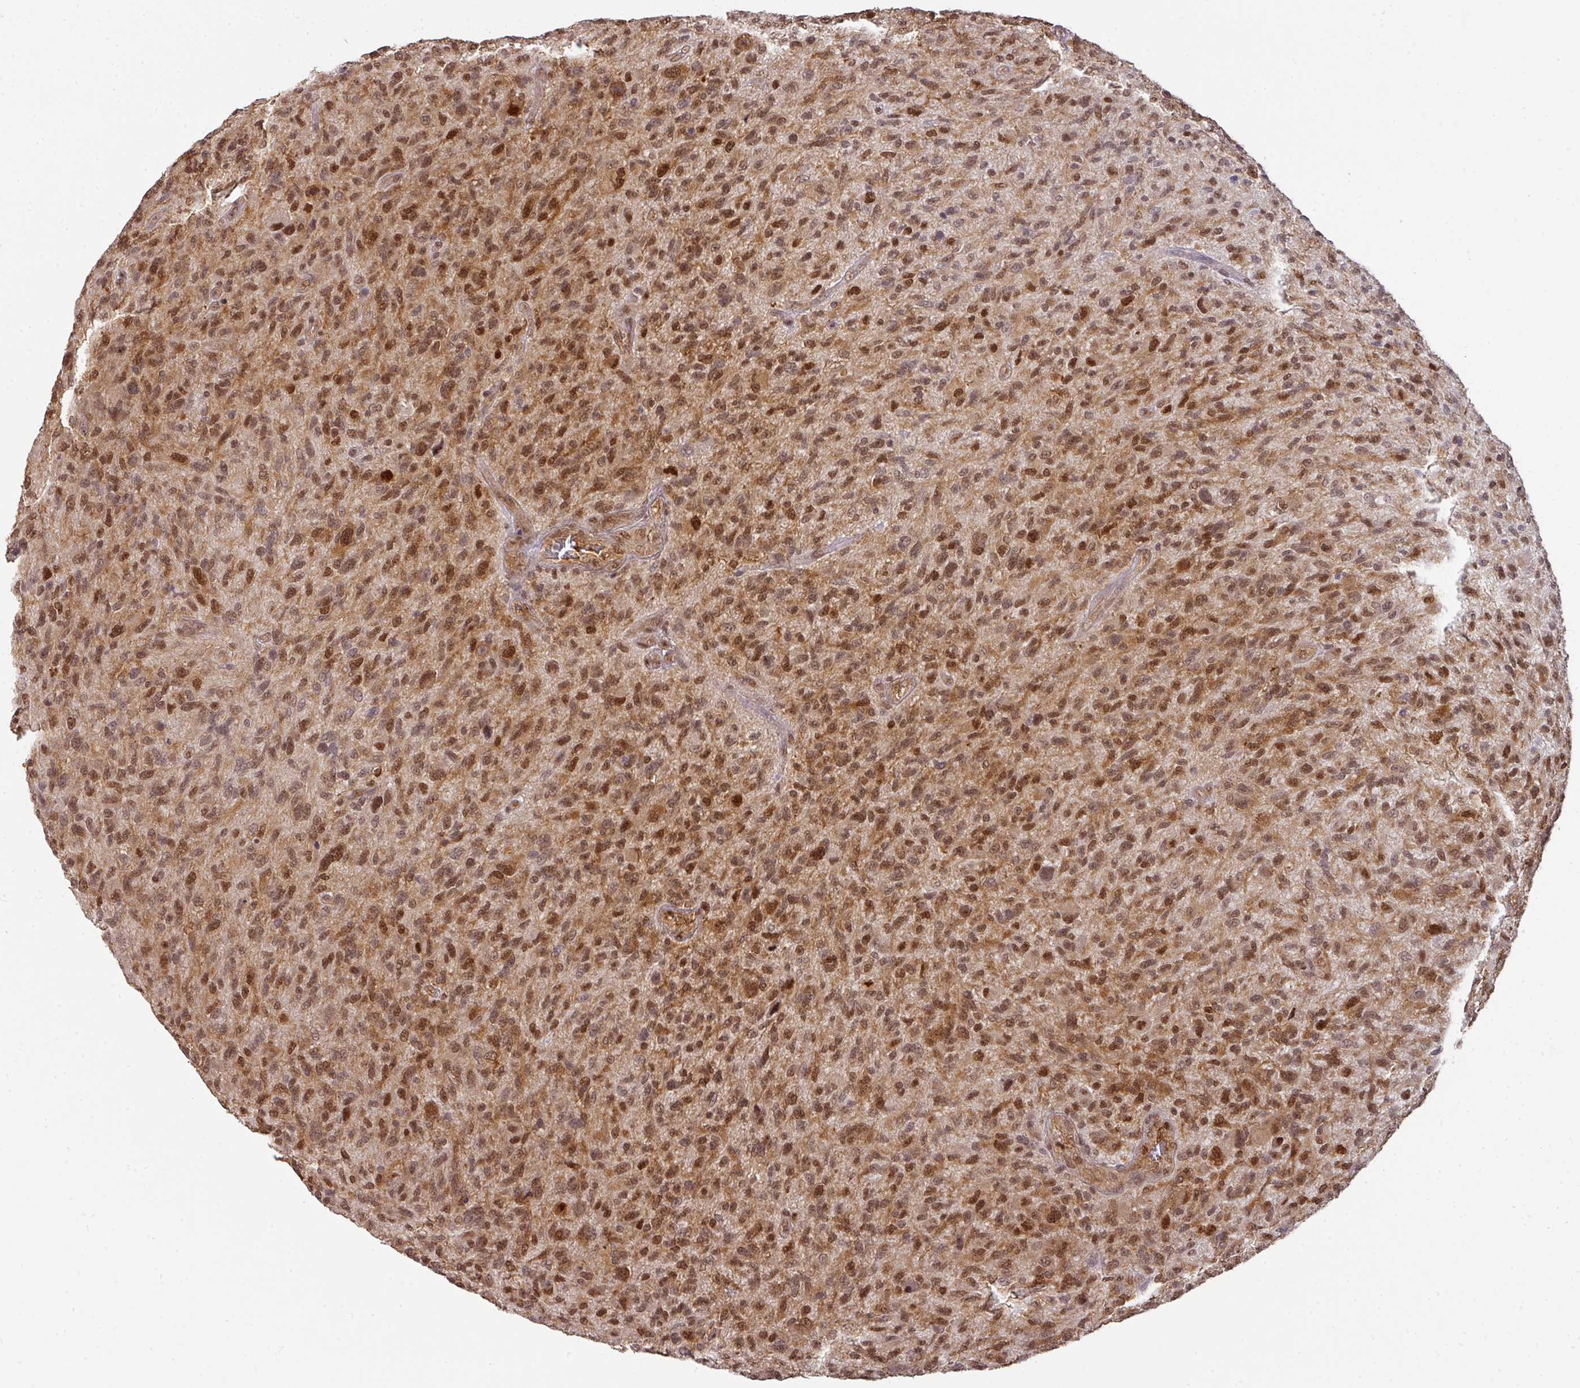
{"staining": {"intensity": "moderate", "quantity": ">75%", "location": "cytoplasmic/membranous,nuclear"}, "tissue": "glioma", "cell_type": "Tumor cells", "image_type": "cancer", "snomed": [{"axis": "morphology", "description": "Glioma, malignant, High grade"}, {"axis": "topography", "description": "Brain"}], "caption": "Human glioma stained with a brown dye exhibits moderate cytoplasmic/membranous and nuclear positive expression in approximately >75% of tumor cells.", "gene": "RANBP9", "patient": {"sex": "male", "age": 47}}